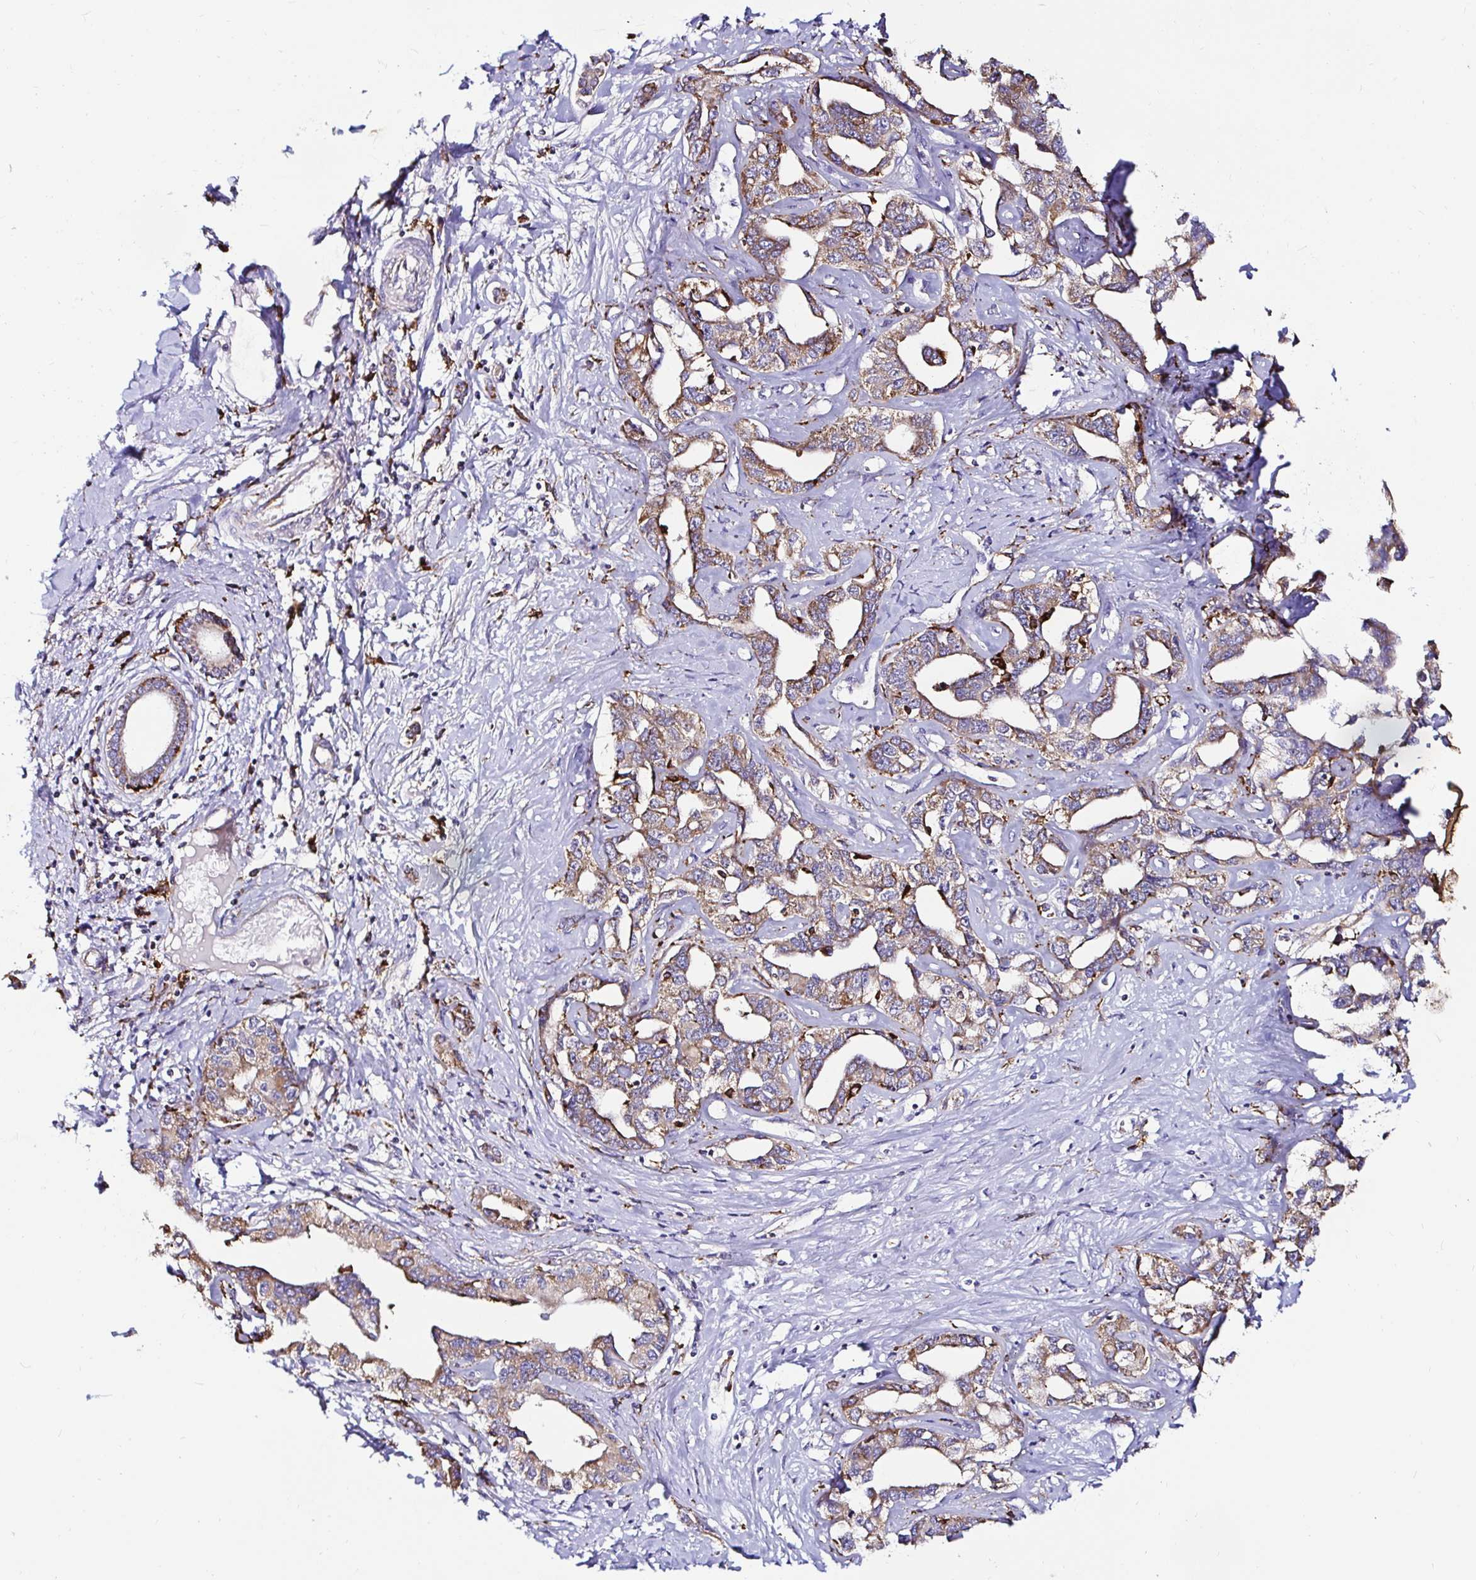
{"staining": {"intensity": "moderate", "quantity": ">75%", "location": "cytoplasmic/membranous"}, "tissue": "liver cancer", "cell_type": "Tumor cells", "image_type": "cancer", "snomed": [{"axis": "morphology", "description": "Cholangiocarcinoma"}, {"axis": "topography", "description": "Liver"}], "caption": "Human liver cancer (cholangiocarcinoma) stained with a brown dye demonstrates moderate cytoplasmic/membranous positive expression in about >75% of tumor cells.", "gene": "MSR1", "patient": {"sex": "male", "age": 59}}